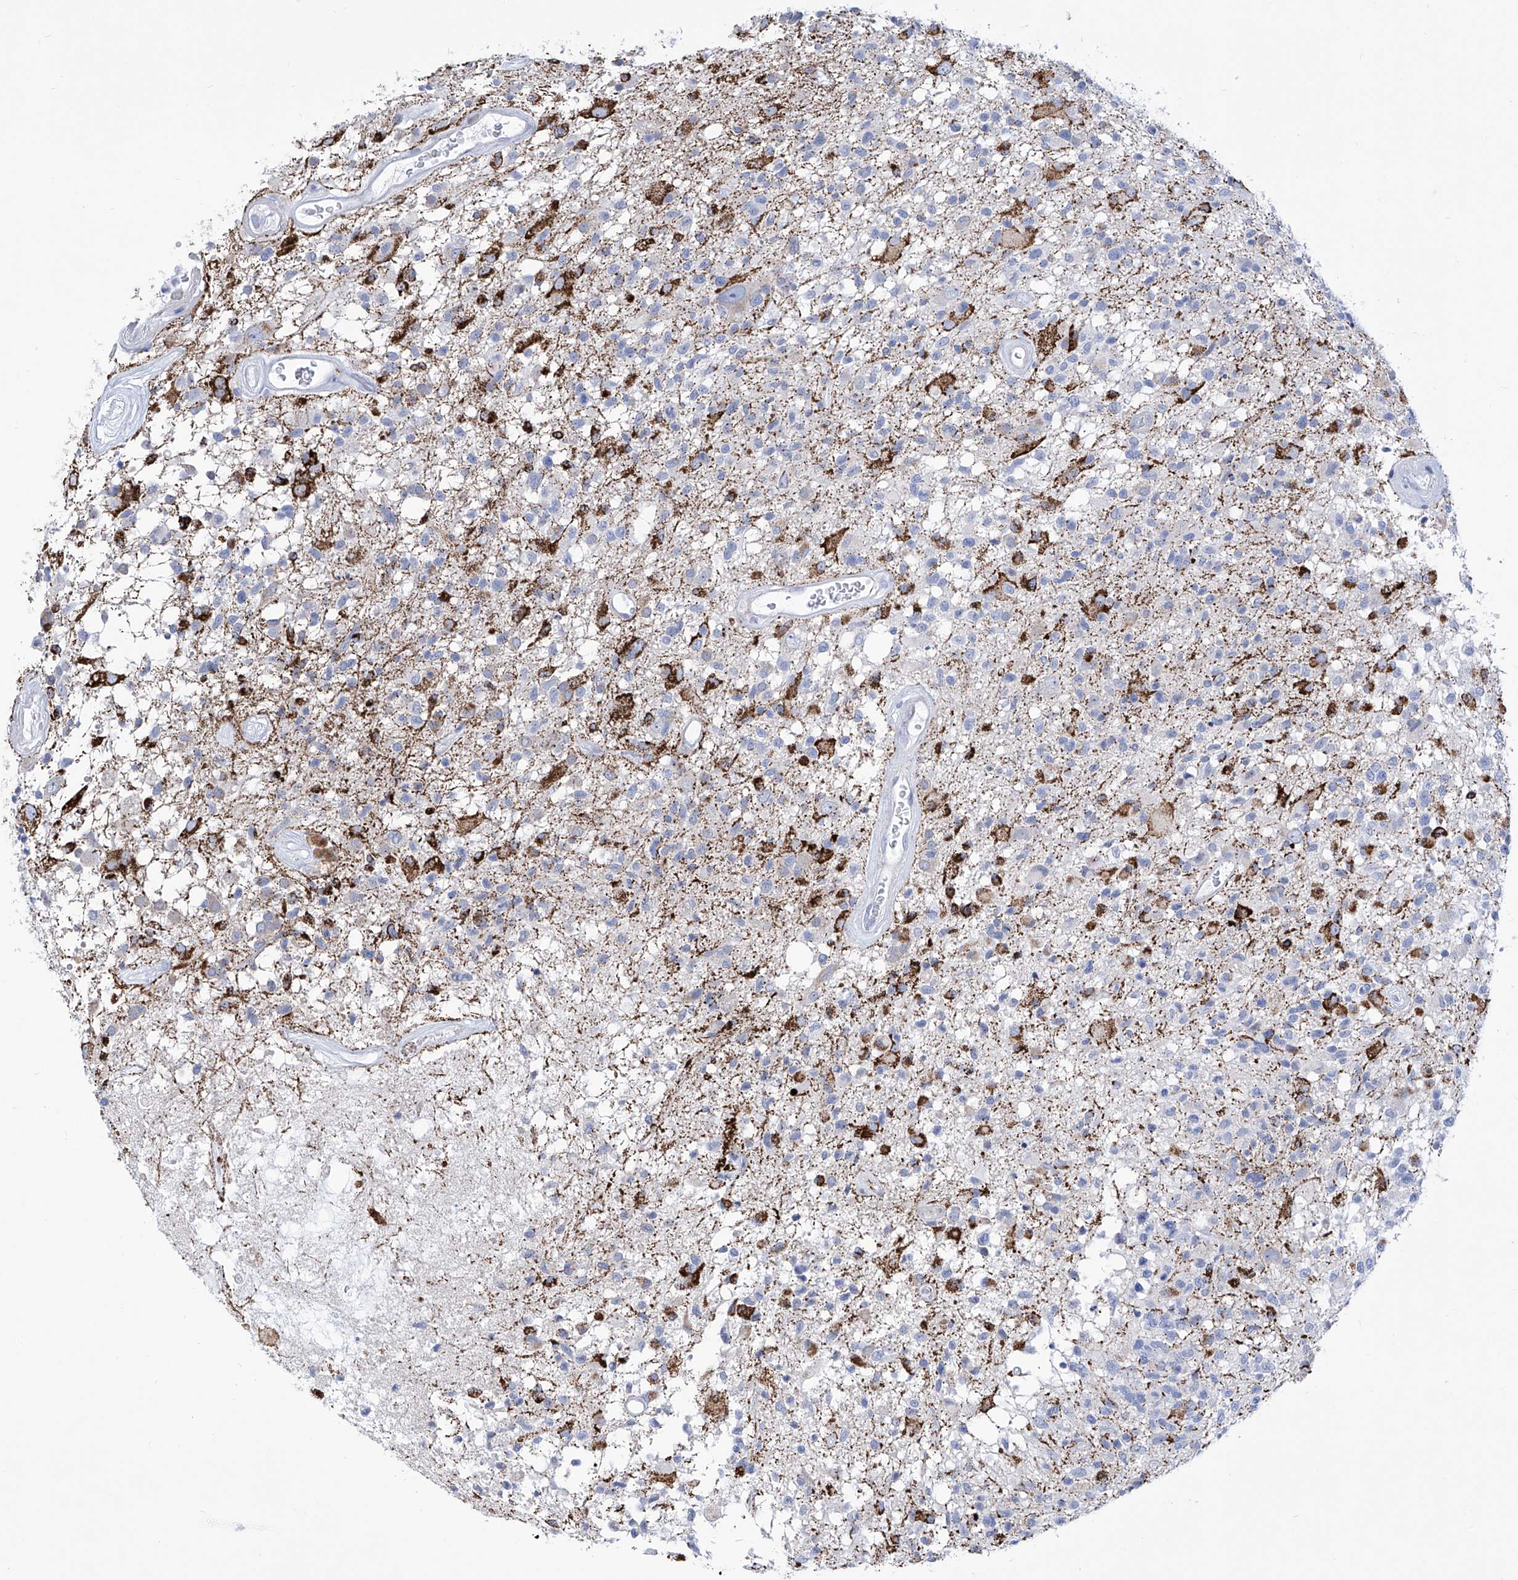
{"staining": {"intensity": "negative", "quantity": "none", "location": "none"}, "tissue": "glioma", "cell_type": "Tumor cells", "image_type": "cancer", "snomed": [{"axis": "morphology", "description": "Glioma, malignant, High grade"}, {"axis": "morphology", "description": "Glioblastoma, NOS"}, {"axis": "topography", "description": "Brain"}], "caption": "The immunohistochemistry micrograph has no significant positivity in tumor cells of high-grade glioma (malignant) tissue.", "gene": "C1orf87", "patient": {"sex": "male", "age": 60}}